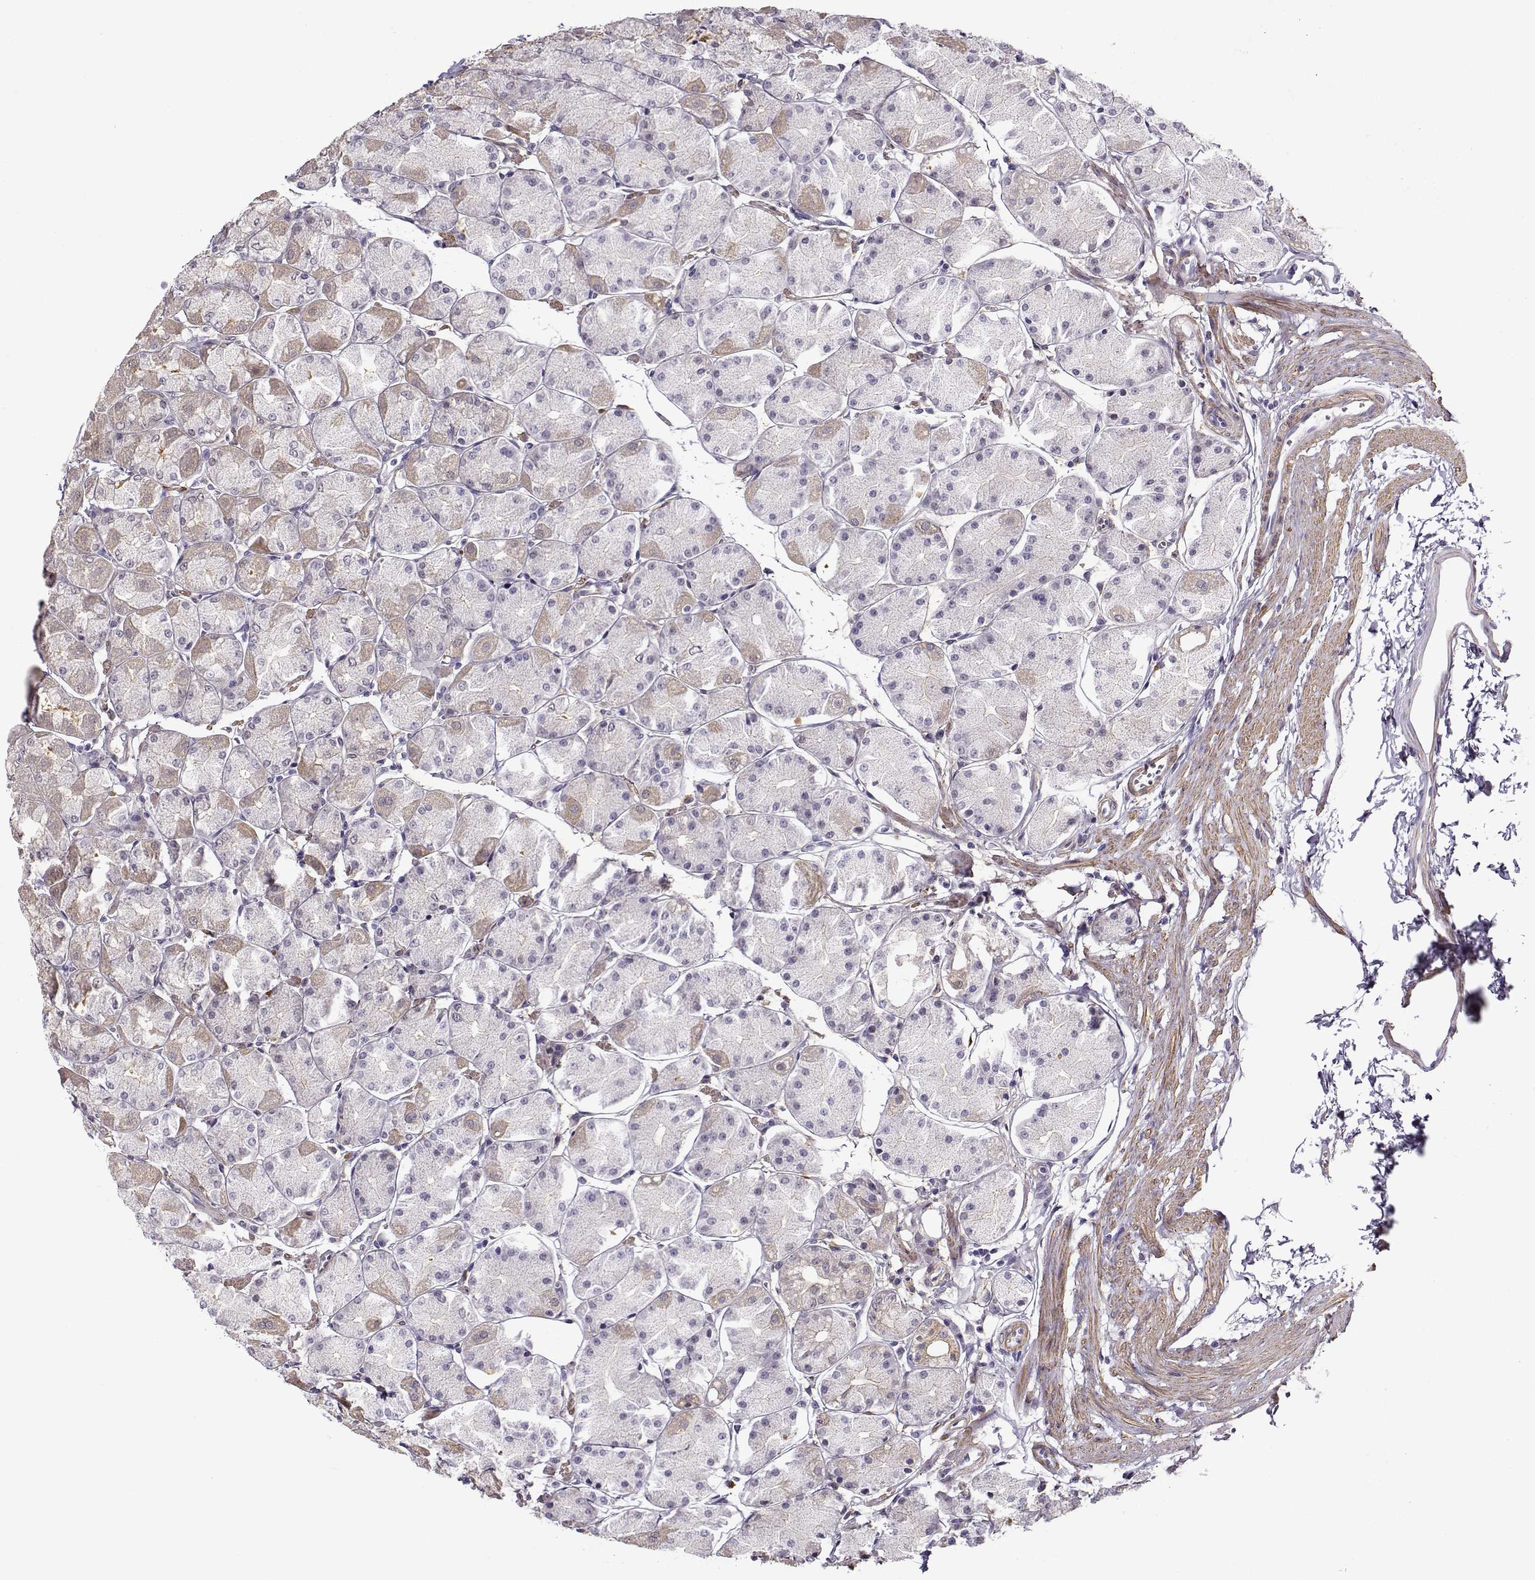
{"staining": {"intensity": "weak", "quantity": "<25%", "location": "cytoplasmic/membranous"}, "tissue": "stomach", "cell_type": "Glandular cells", "image_type": "normal", "snomed": [{"axis": "morphology", "description": "Normal tissue, NOS"}, {"axis": "topography", "description": "Stomach, upper"}], "caption": "Protein analysis of benign stomach displays no significant staining in glandular cells. (Brightfield microscopy of DAB (3,3'-diaminobenzidine) immunohistochemistry (IHC) at high magnification).", "gene": "UCP3", "patient": {"sex": "male", "age": 60}}